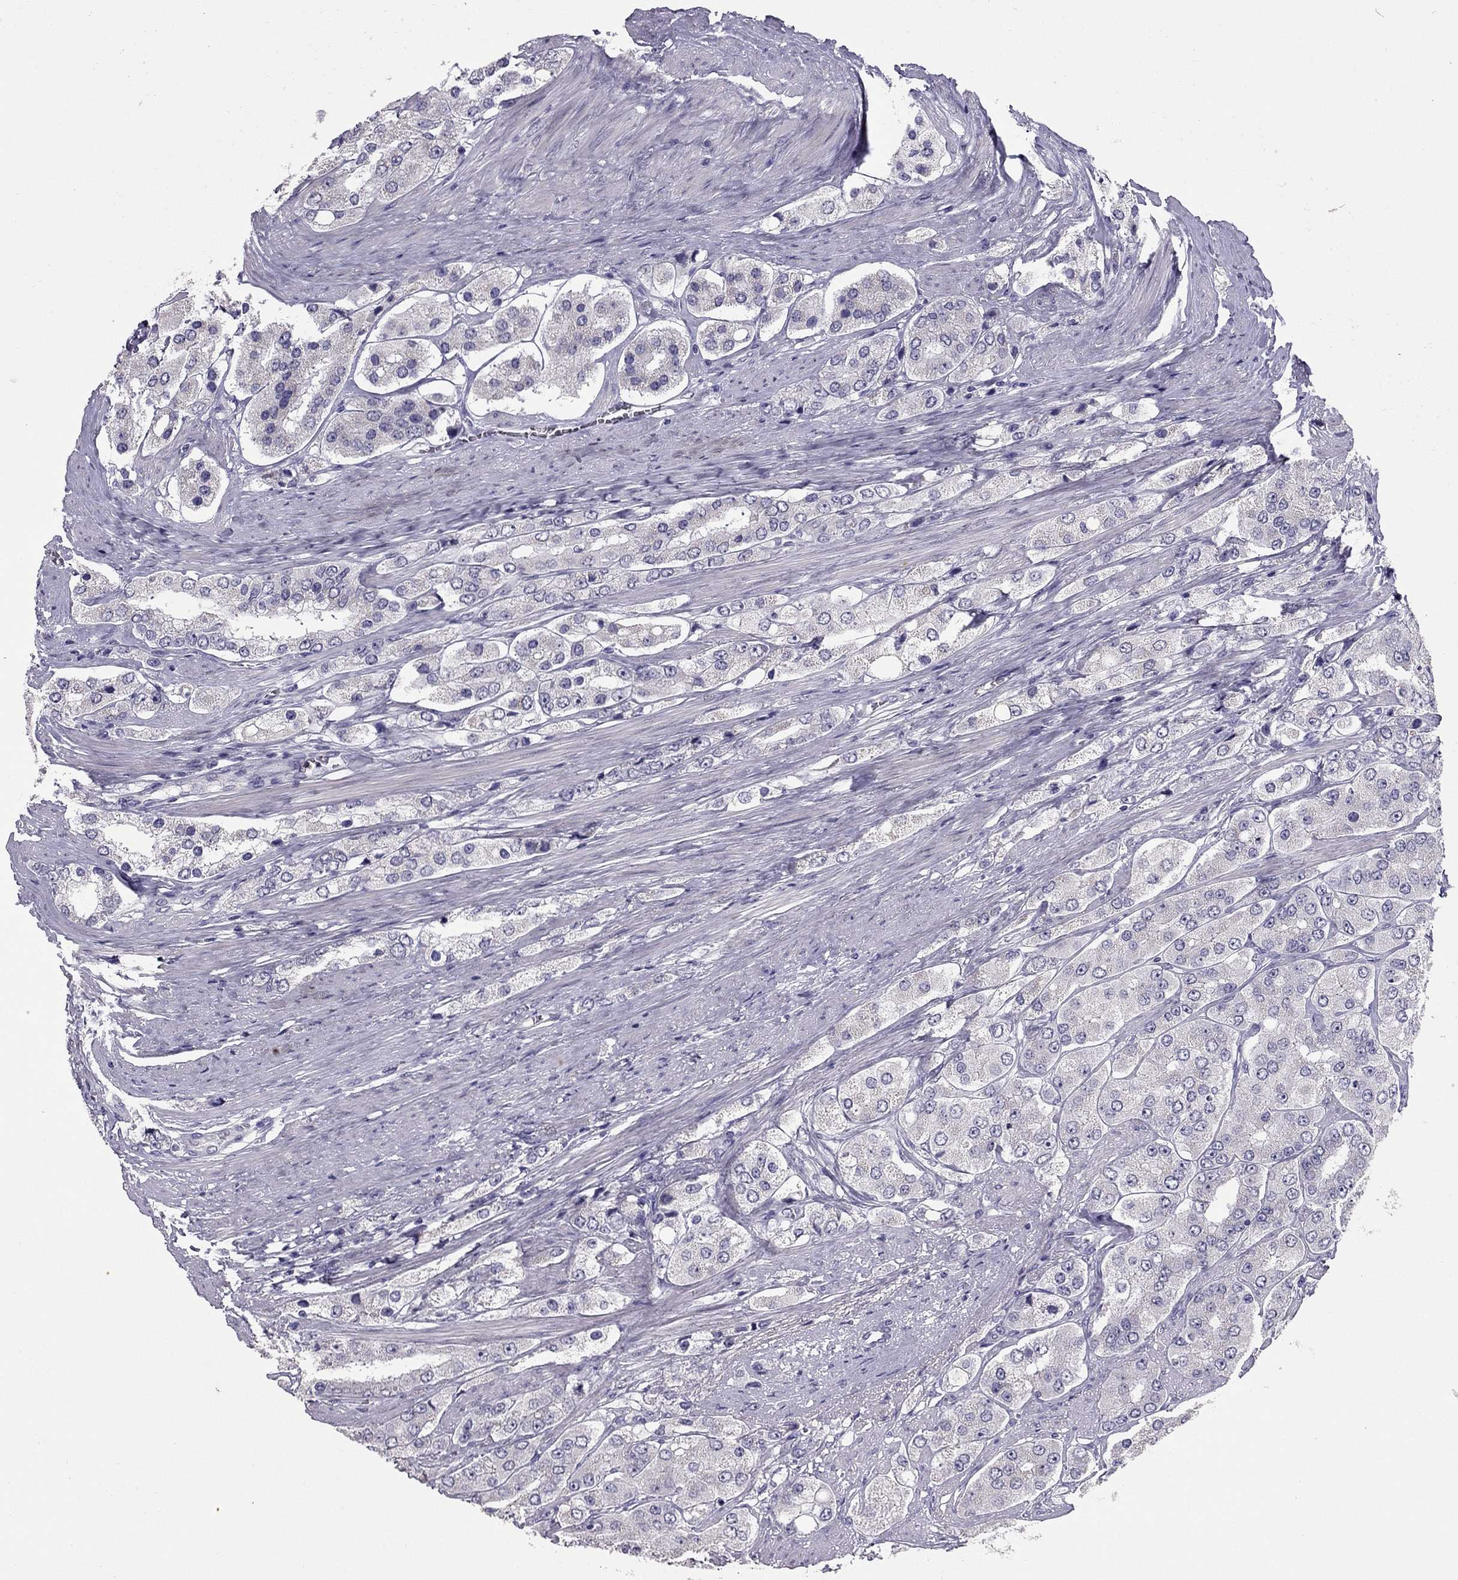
{"staining": {"intensity": "negative", "quantity": "none", "location": "none"}, "tissue": "prostate cancer", "cell_type": "Tumor cells", "image_type": "cancer", "snomed": [{"axis": "morphology", "description": "Adenocarcinoma, Low grade"}, {"axis": "topography", "description": "Prostate"}], "caption": "IHC photomicrograph of neoplastic tissue: prostate cancer (adenocarcinoma (low-grade)) stained with DAB (3,3'-diaminobenzidine) shows no significant protein staining in tumor cells.", "gene": "RHO", "patient": {"sex": "male", "age": 69}}